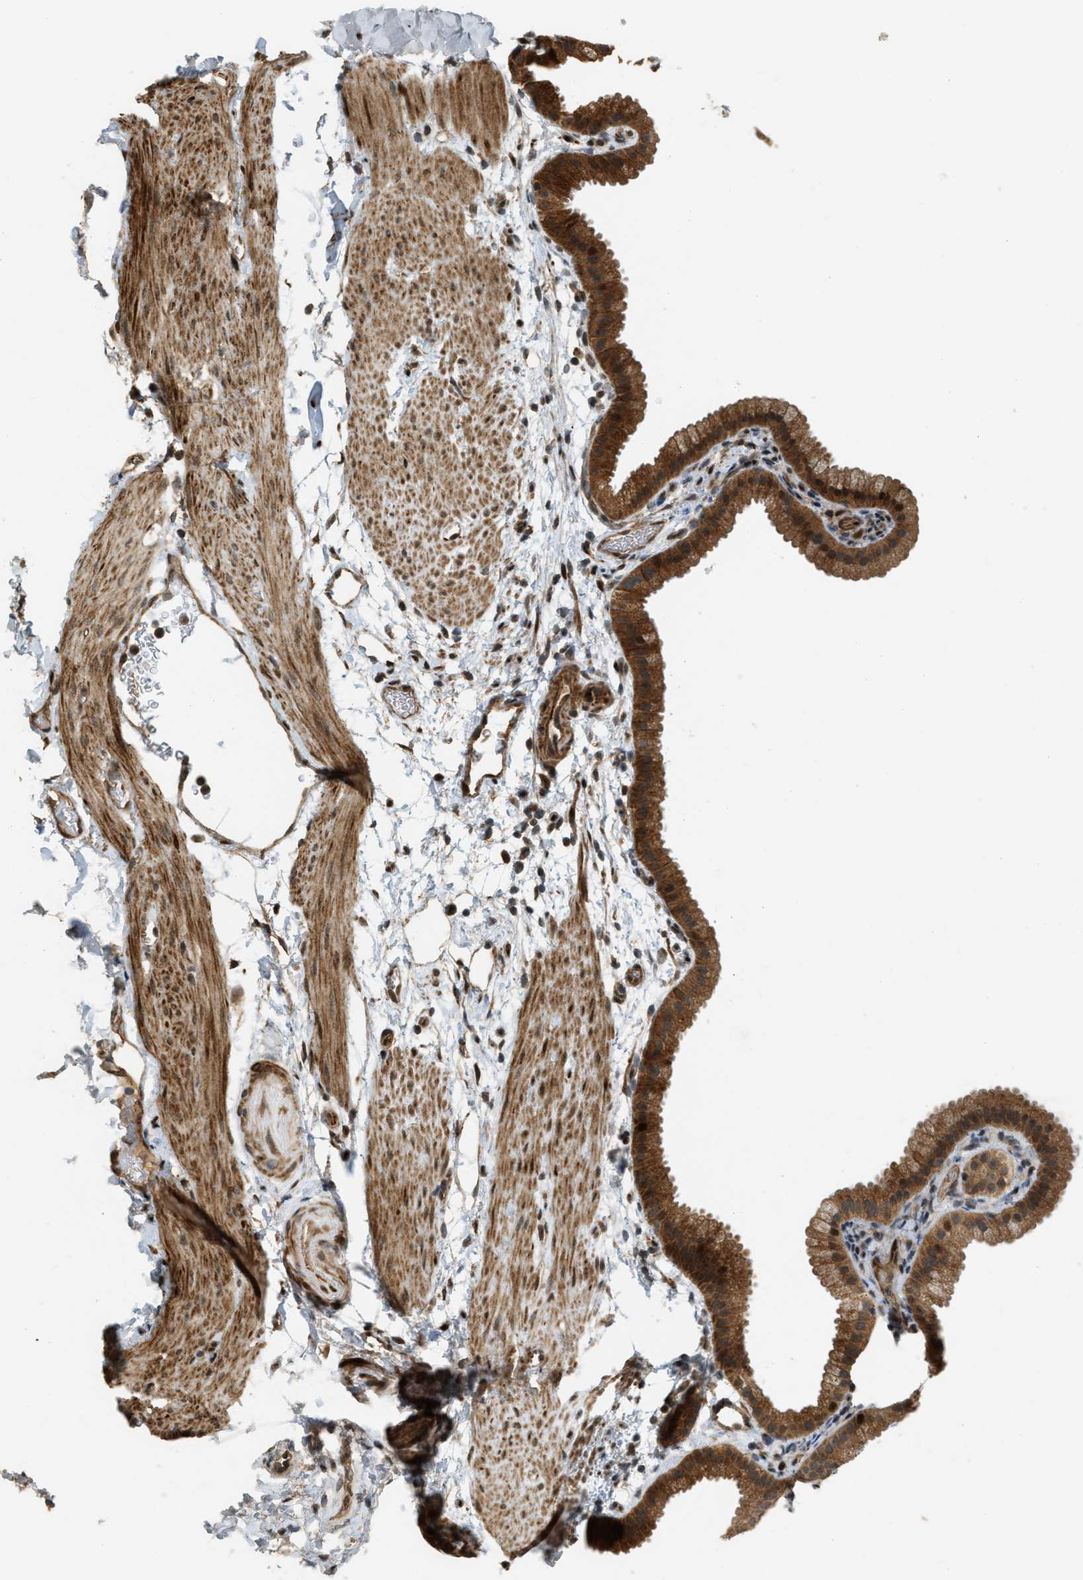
{"staining": {"intensity": "strong", "quantity": "25%-75%", "location": "cytoplasmic/membranous,nuclear"}, "tissue": "gallbladder", "cell_type": "Glandular cells", "image_type": "normal", "snomed": [{"axis": "morphology", "description": "Normal tissue, NOS"}, {"axis": "topography", "description": "Gallbladder"}], "caption": "About 25%-75% of glandular cells in benign human gallbladder demonstrate strong cytoplasmic/membranous,nuclear protein staining as visualized by brown immunohistochemical staining.", "gene": "TRAPPC14", "patient": {"sex": "female", "age": 64}}